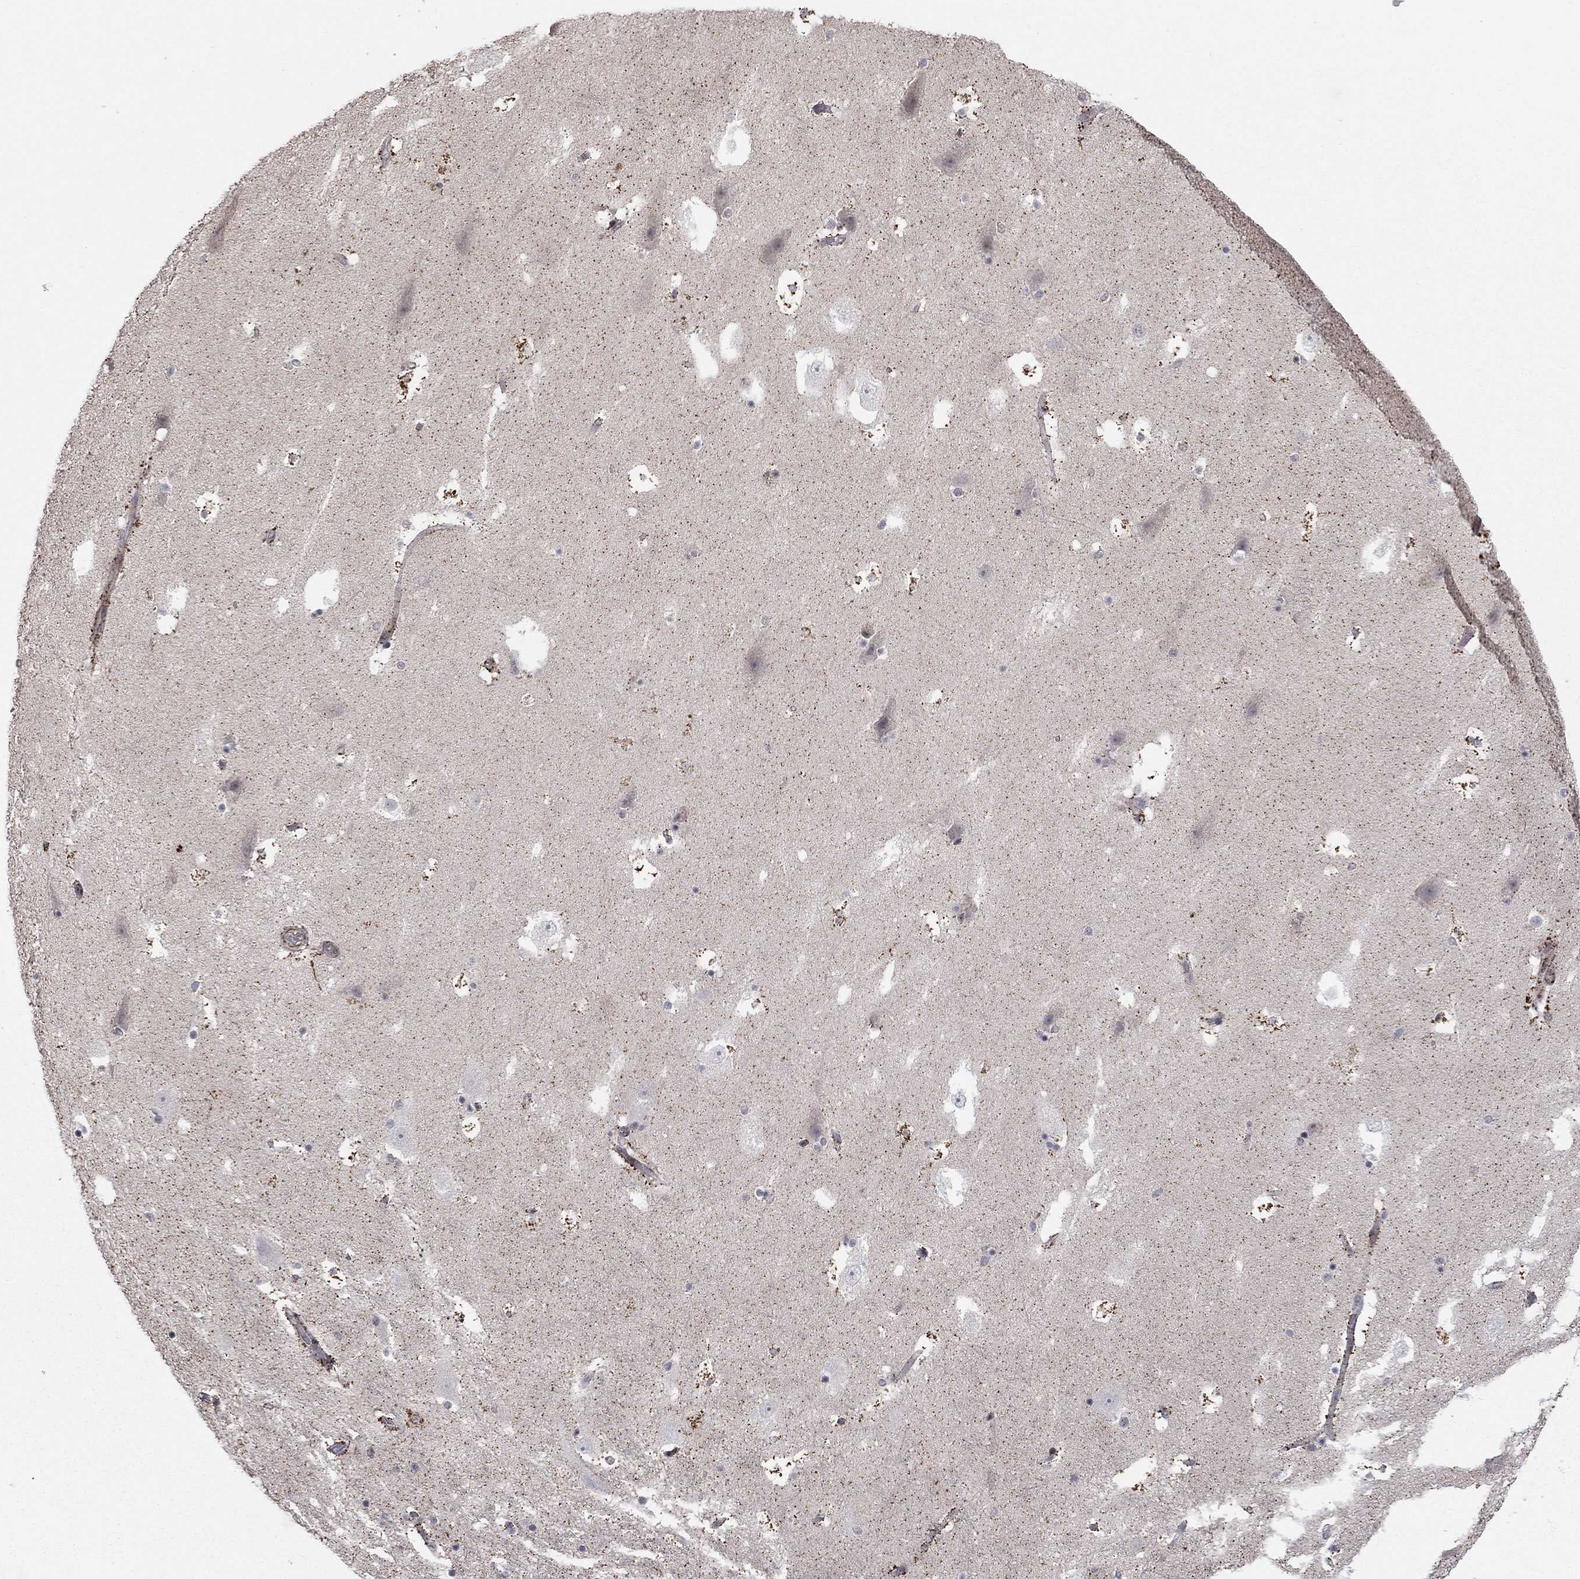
{"staining": {"intensity": "strong", "quantity": "<25%", "location": "cytoplasmic/membranous"}, "tissue": "hippocampus", "cell_type": "Glial cells", "image_type": "normal", "snomed": [{"axis": "morphology", "description": "Normal tissue, NOS"}, {"axis": "topography", "description": "Hippocampus"}], "caption": "This is a micrograph of immunohistochemistry (IHC) staining of normal hippocampus, which shows strong staining in the cytoplasmic/membranous of glial cells.", "gene": "ZNF395", "patient": {"sex": "male", "age": 51}}